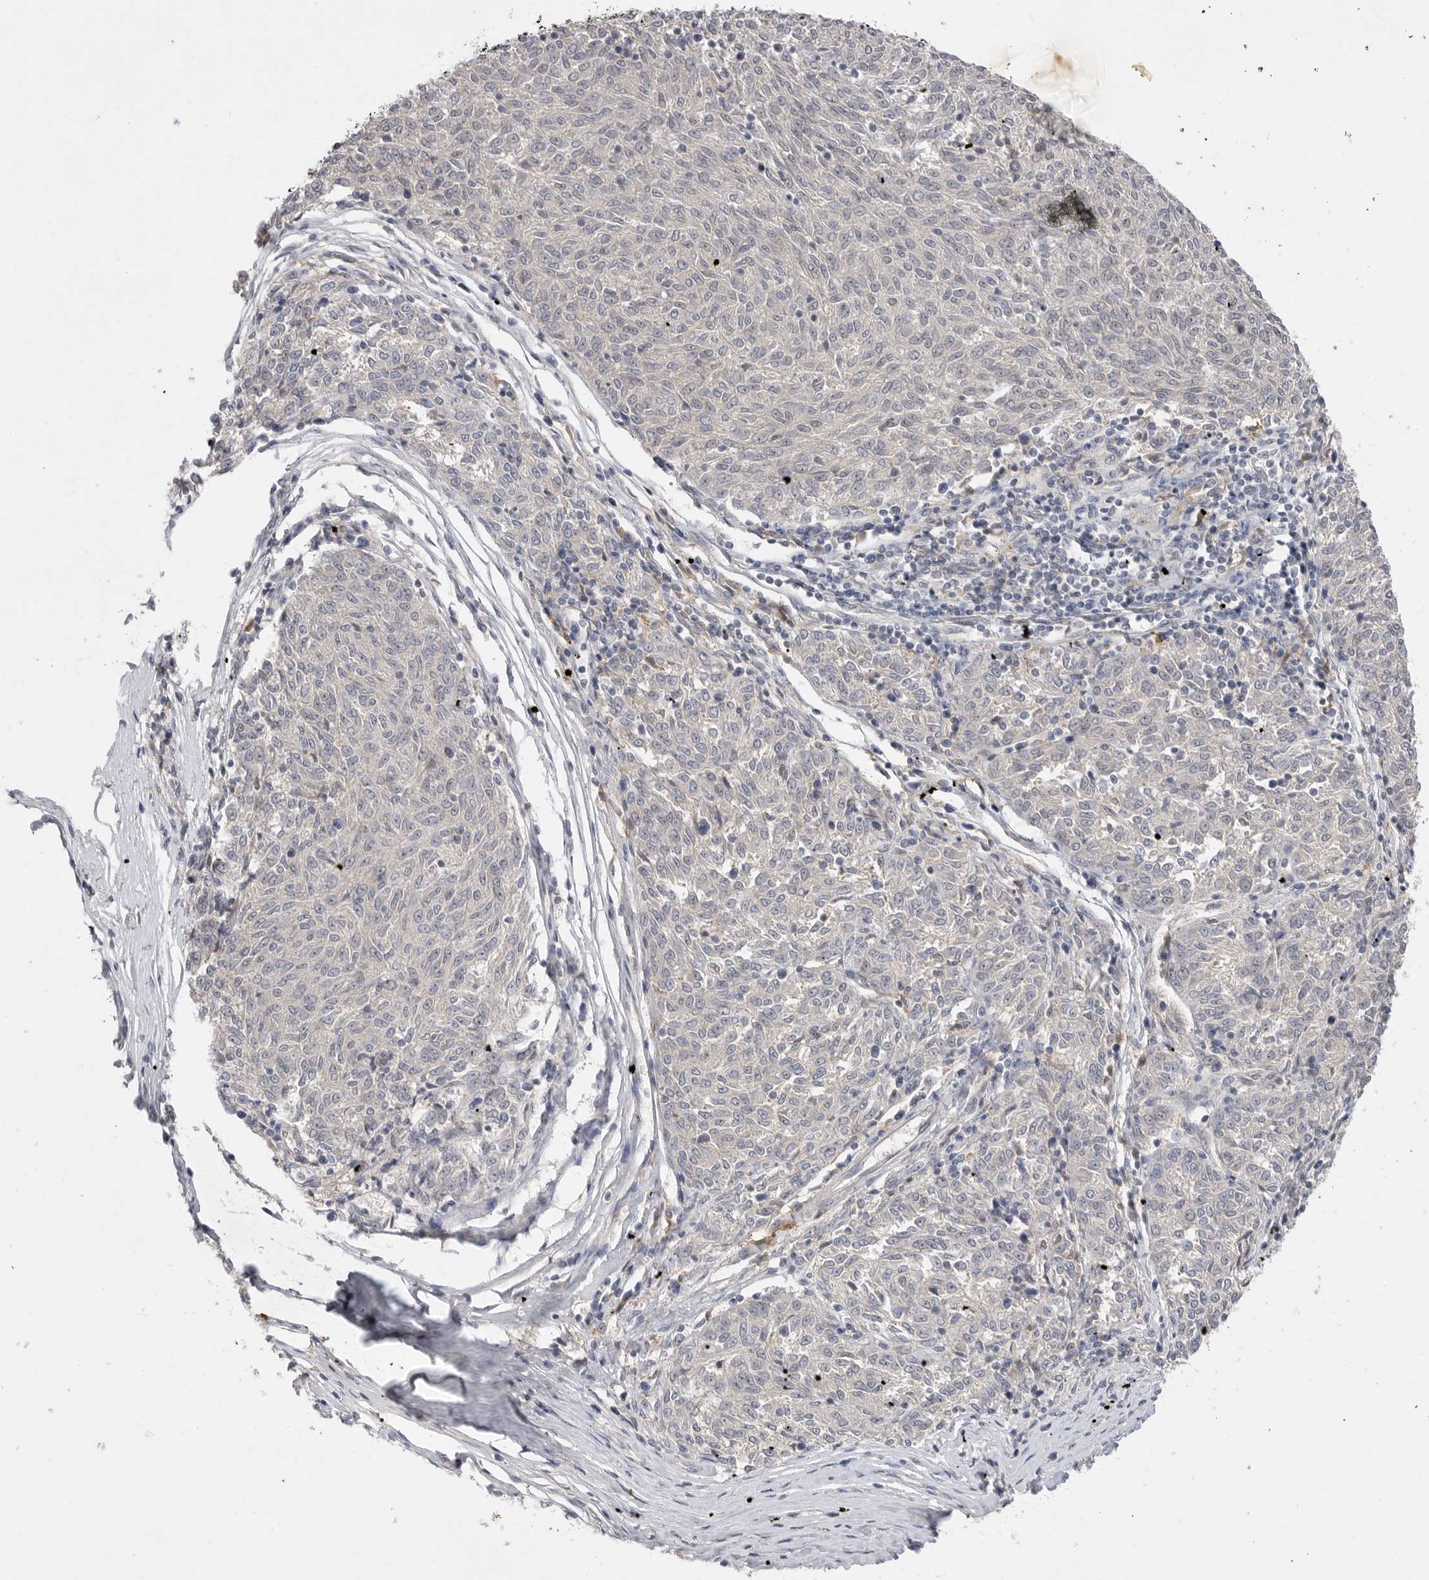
{"staining": {"intensity": "negative", "quantity": "none", "location": "none"}, "tissue": "melanoma", "cell_type": "Tumor cells", "image_type": "cancer", "snomed": [{"axis": "morphology", "description": "Malignant melanoma, NOS"}, {"axis": "topography", "description": "Skin"}], "caption": "Tumor cells show no significant protein positivity in melanoma. (DAB (3,3'-diaminobenzidine) immunohistochemistry, high magnification).", "gene": "ITGAD", "patient": {"sex": "female", "age": 72}}